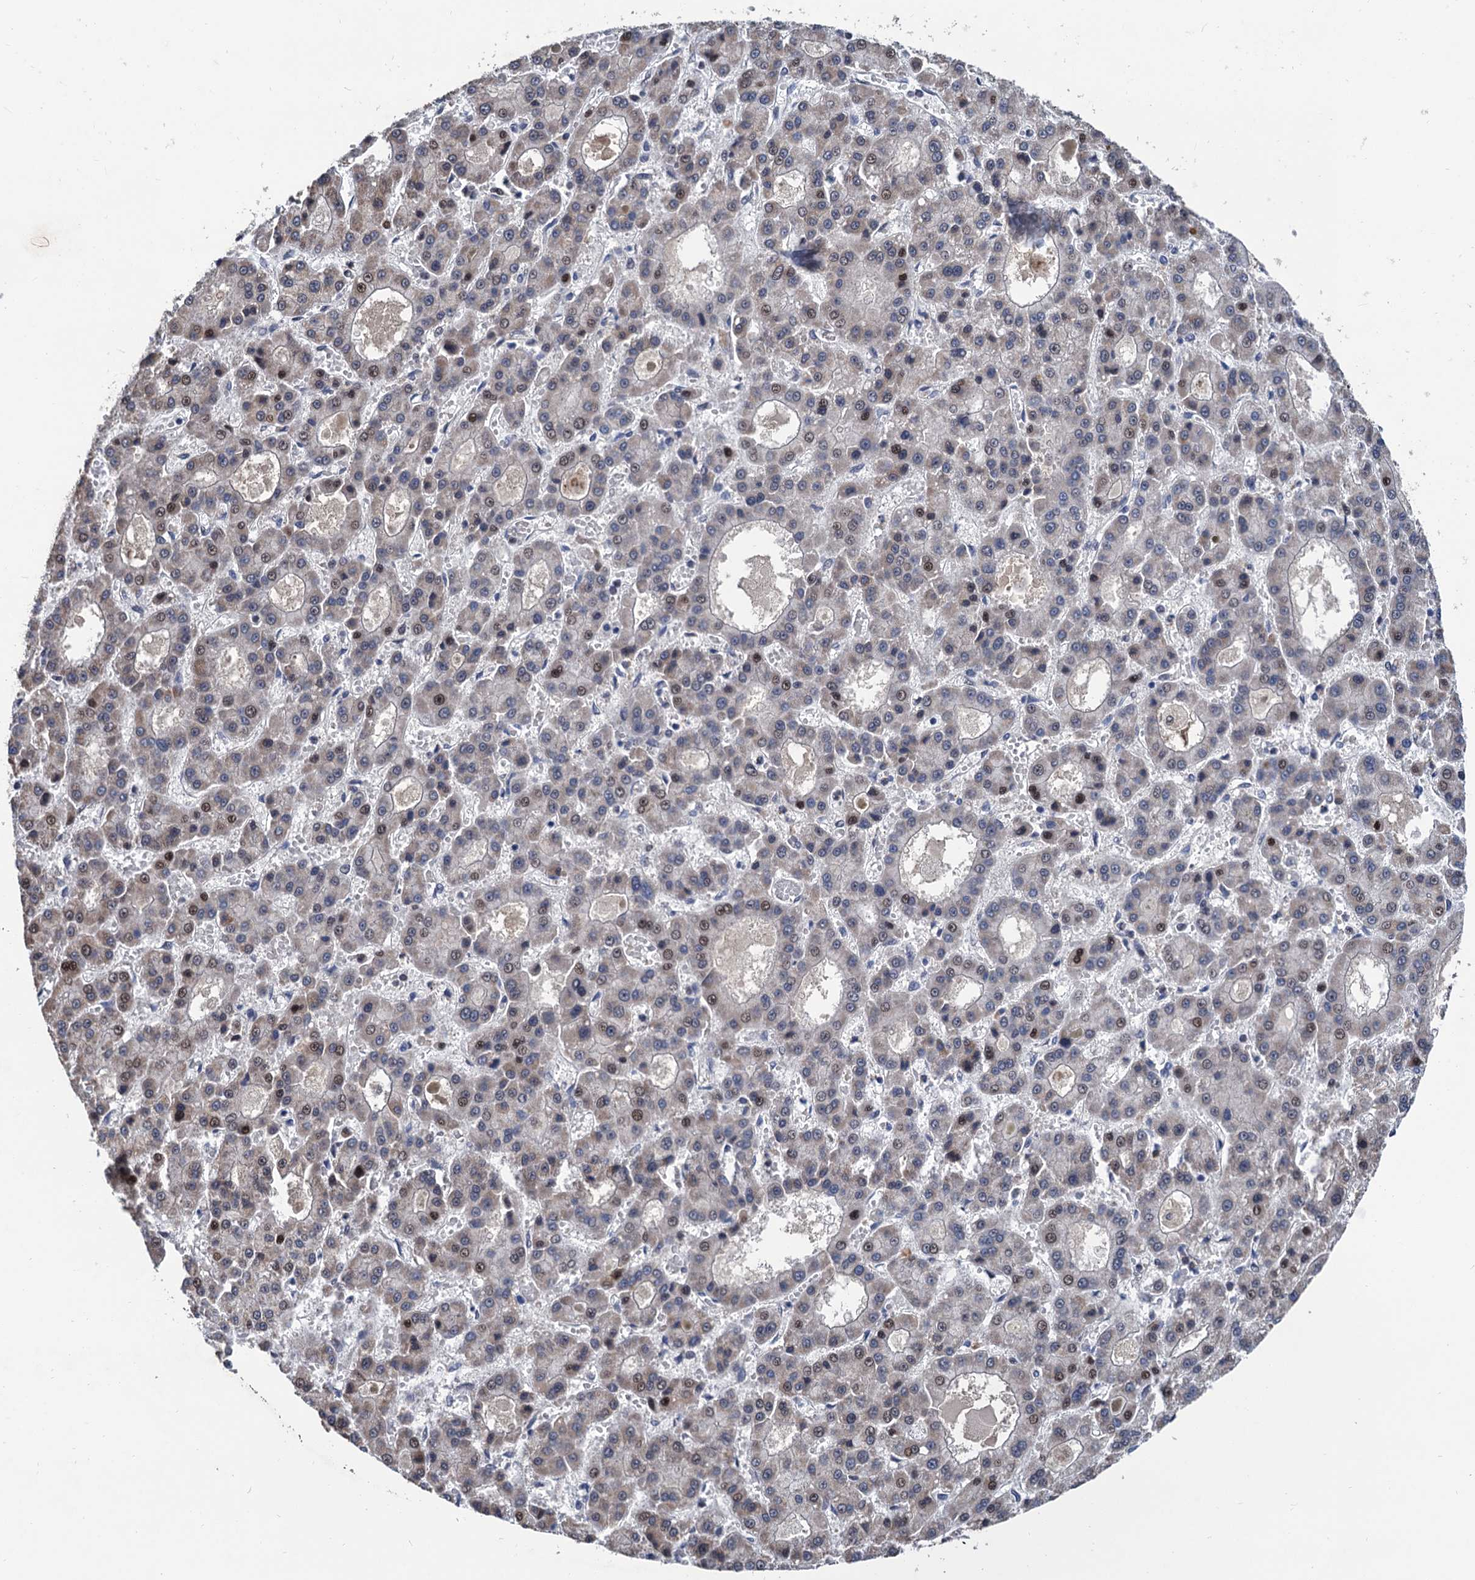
{"staining": {"intensity": "moderate", "quantity": "25%-75%", "location": "nuclear"}, "tissue": "liver cancer", "cell_type": "Tumor cells", "image_type": "cancer", "snomed": [{"axis": "morphology", "description": "Carcinoma, Hepatocellular, NOS"}, {"axis": "topography", "description": "Liver"}], "caption": "Protein staining reveals moderate nuclear staining in approximately 25%-75% of tumor cells in hepatocellular carcinoma (liver).", "gene": "TSEN34", "patient": {"sex": "male", "age": 70}}